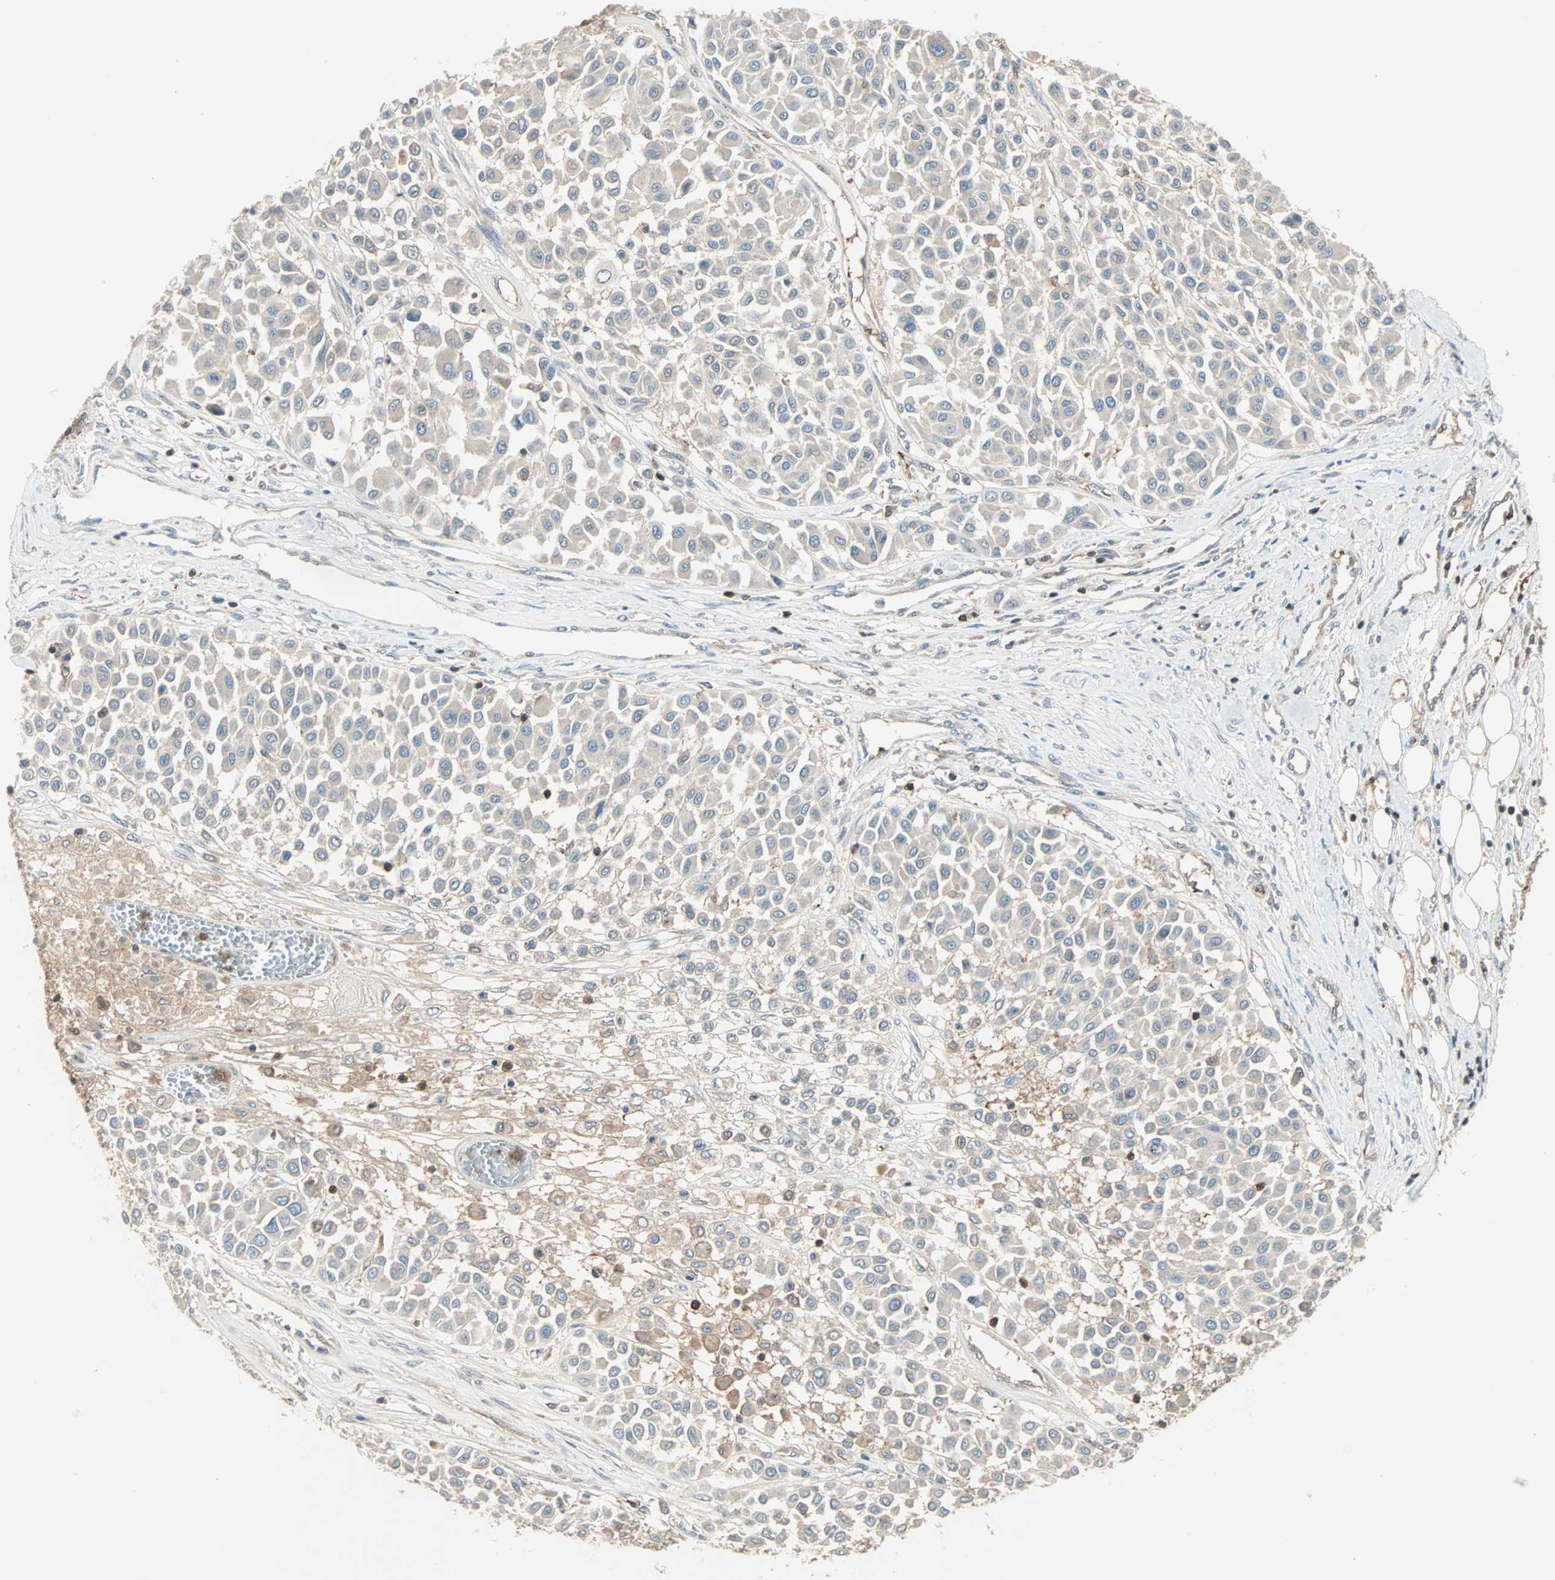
{"staining": {"intensity": "weak", "quantity": ">75%", "location": "cytoplasmic/membranous"}, "tissue": "melanoma", "cell_type": "Tumor cells", "image_type": "cancer", "snomed": [{"axis": "morphology", "description": "Malignant melanoma, Metastatic site"}, {"axis": "topography", "description": "Soft tissue"}], "caption": "Immunohistochemistry (IHC) histopathology image of malignant melanoma (metastatic site) stained for a protein (brown), which displays low levels of weak cytoplasmic/membranous staining in approximately >75% of tumor cells.", "gene": "TEC", "patient": {"sex": "male", "age": 41}}